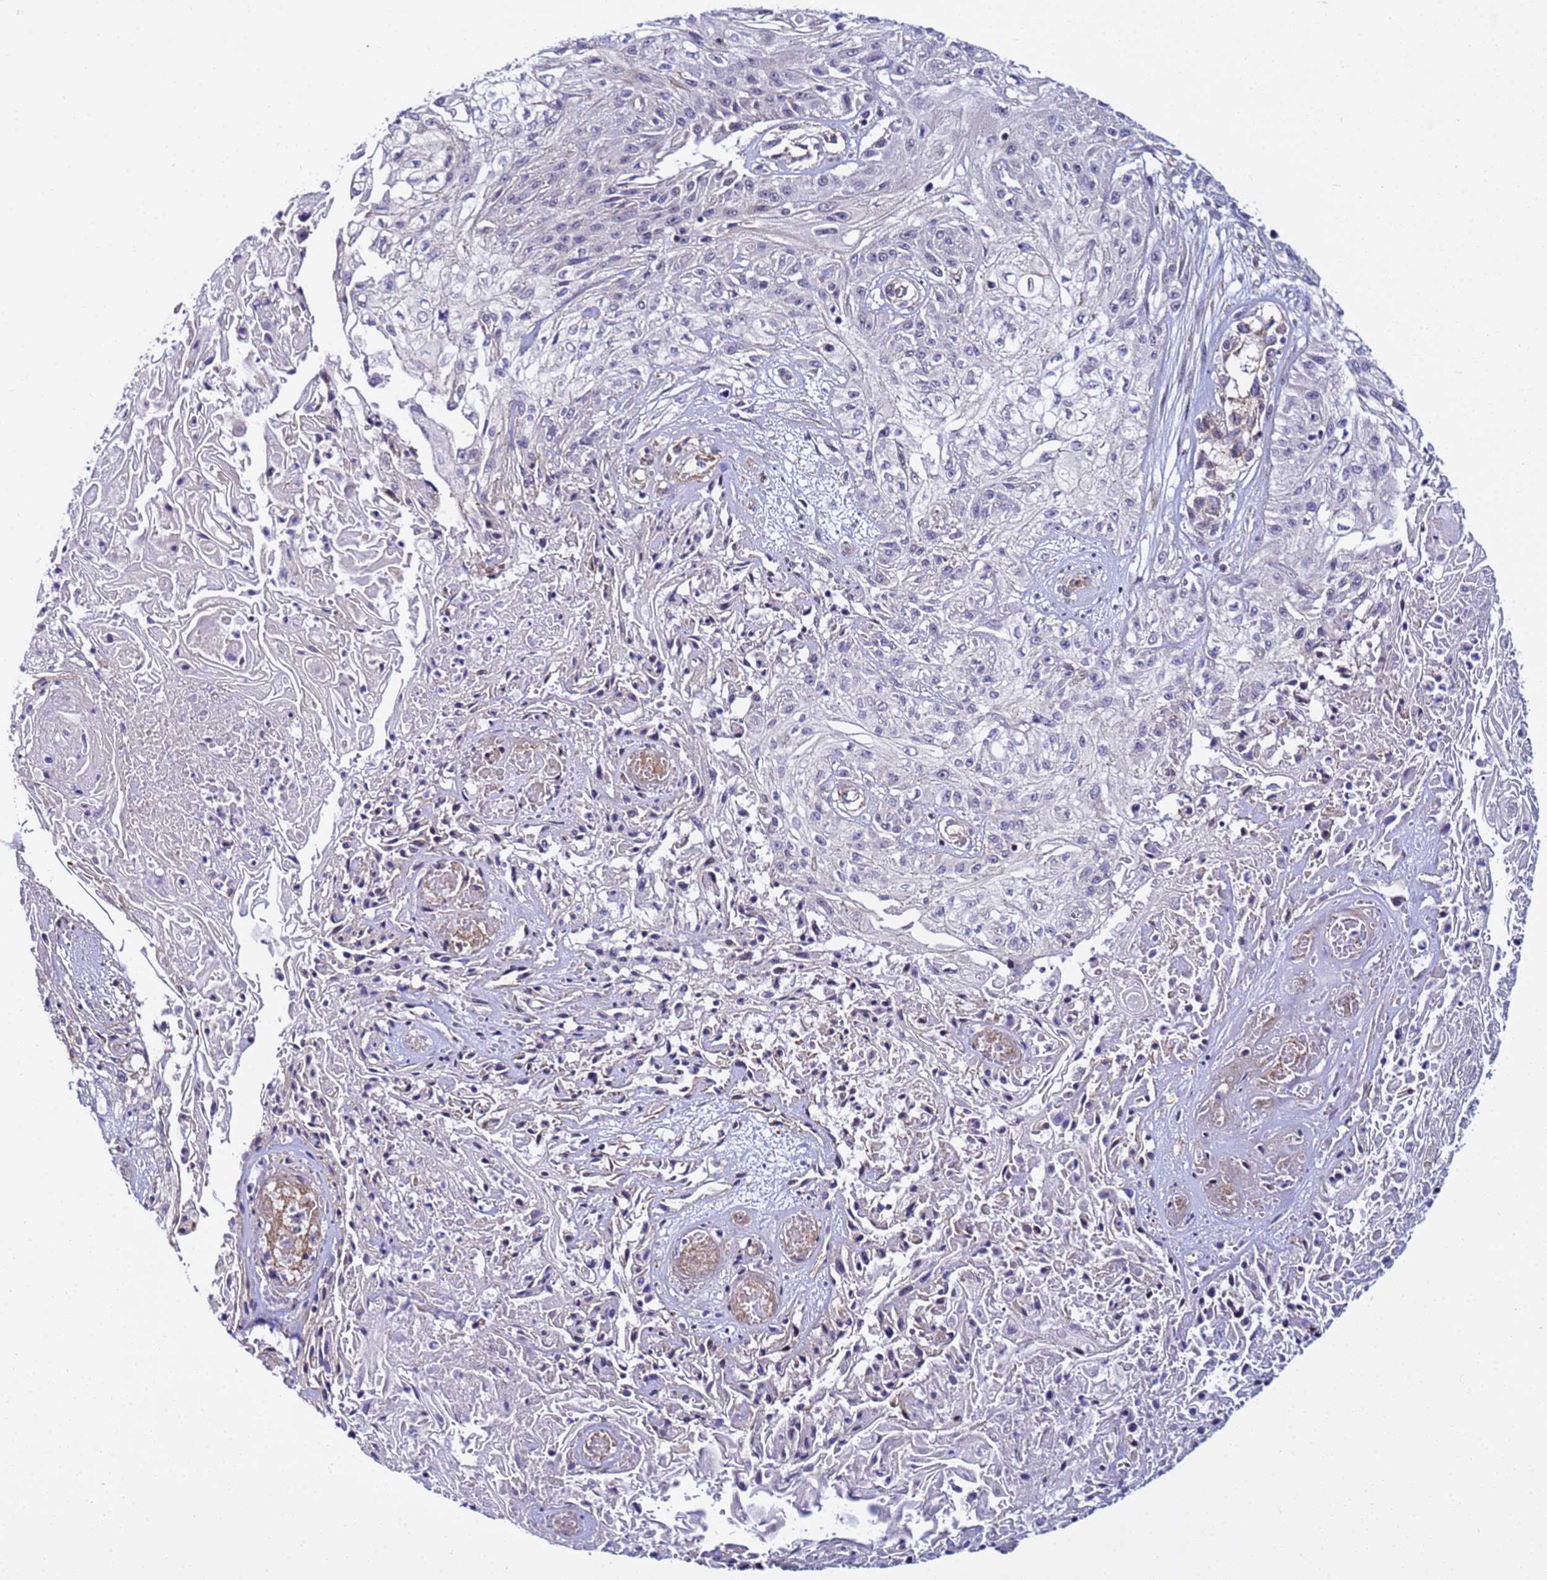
{"staining": {"intensity": "negative", "quantity": "none", "location": "none"}, "tissue": "skin cancer", "cell_type": "Tumor cells", "image_type": "cancer", "snomed": [{"axis": "morphology", "description": "Squamous cell carcinoma, NOS"}, {"axis": "morphology", "description": "Squamous cell carcinoma, metastatic, NOS"}, {"axis": "topography", "description": "Skin"}, {"axis": "topography", "description": "Lymph node"}], "caption": "A micrograph of squamous cell carcinoma (skin) stained for a protein shows no brown staining in tumor cells.", "gene": "STK38", "patient": {"sex": "male", "age": 75}}